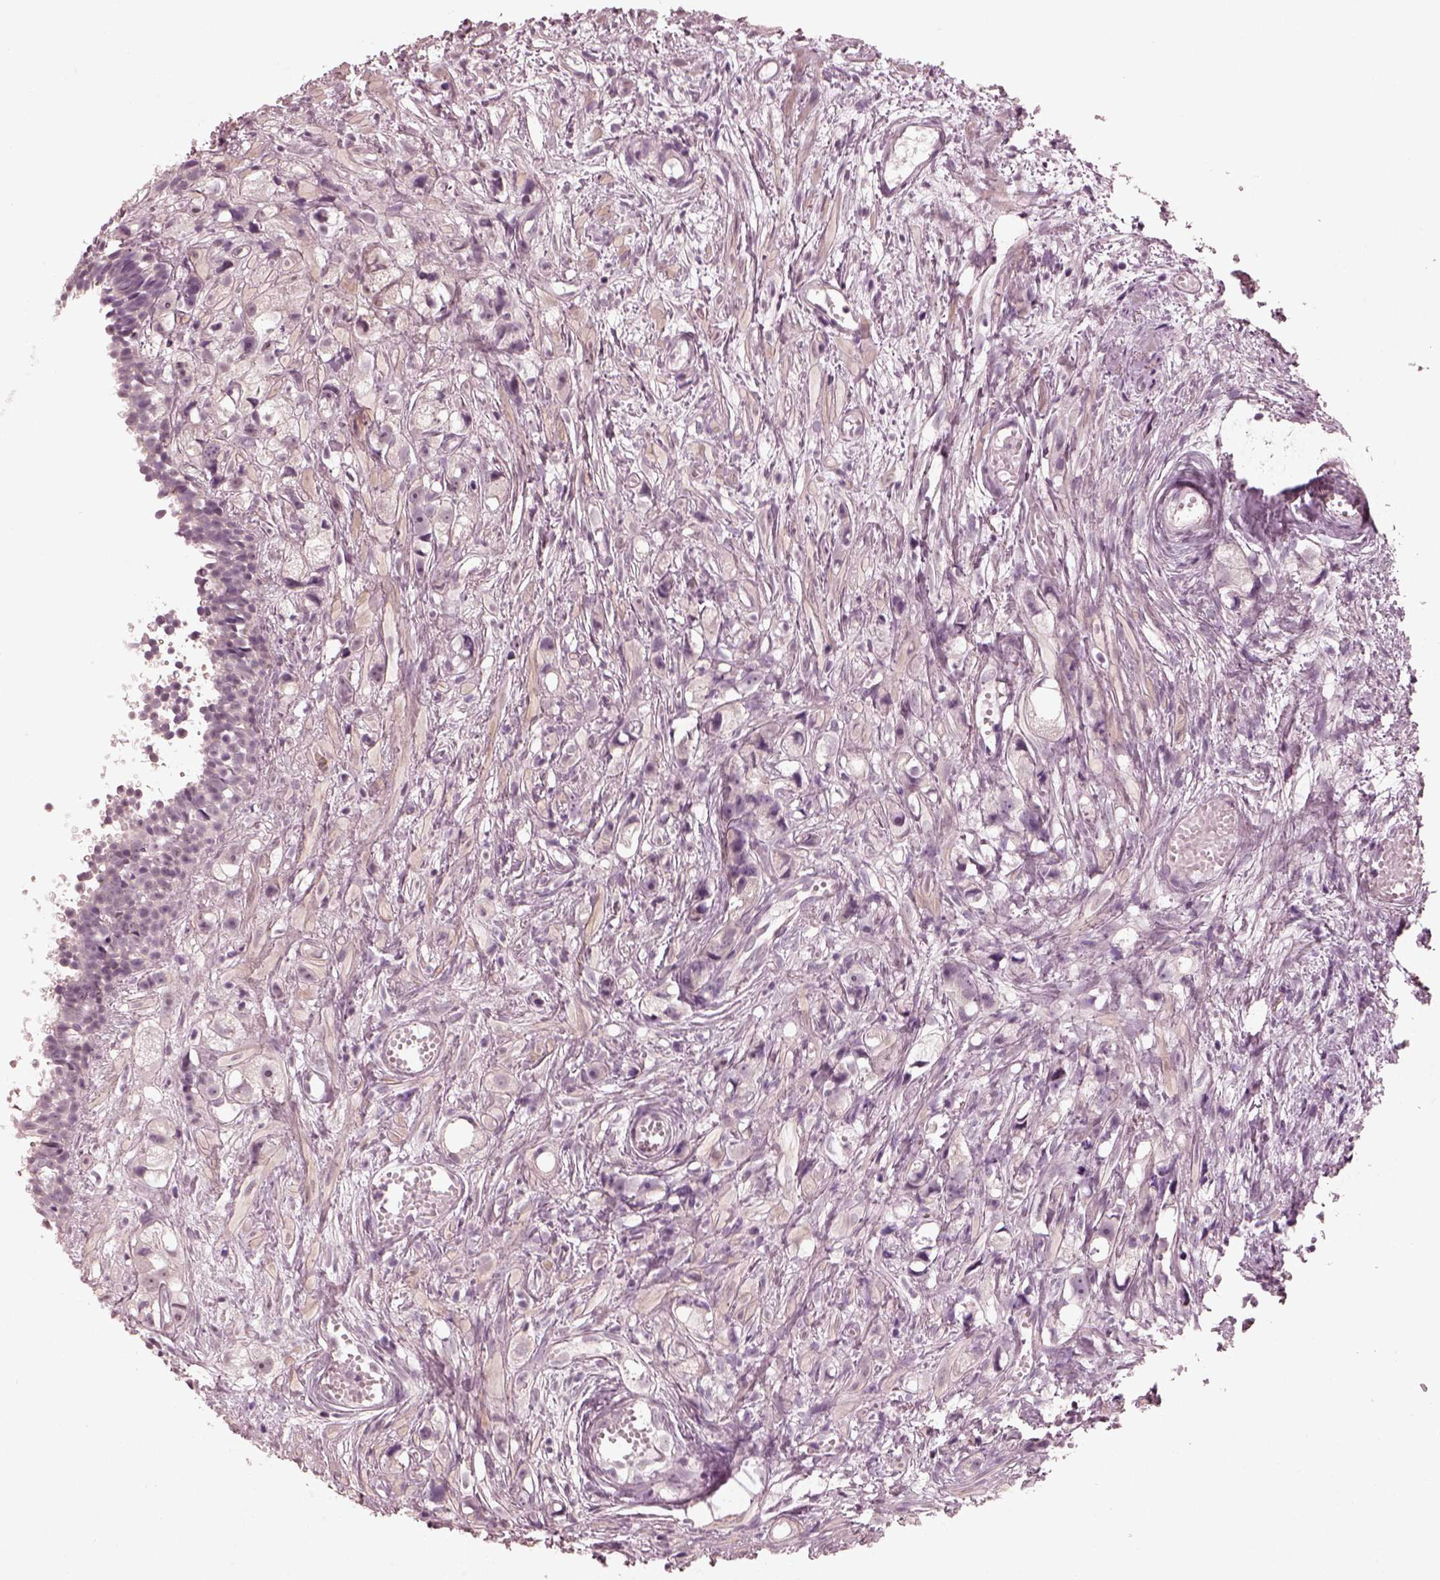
{"staining": {"intensity": "negative", "quantity": "none", "location": "none"}, "tissue": "prostate cancer", "cell_type": "Tumor cells", "image_type": "cancer", "snomed": [{"axis": "morphology", "description": "Adenocarcinoma, High grade"}, {"axis": "topography", "description": "Prostate"}], "caption": "IHC image of human adenocarcinoma (high-grade) (prostate) stained for a protein (brown), which exhibits no staining in tumor cells.", "gene": "OPTC", "patient": {"sex": "male", "age": 75}}